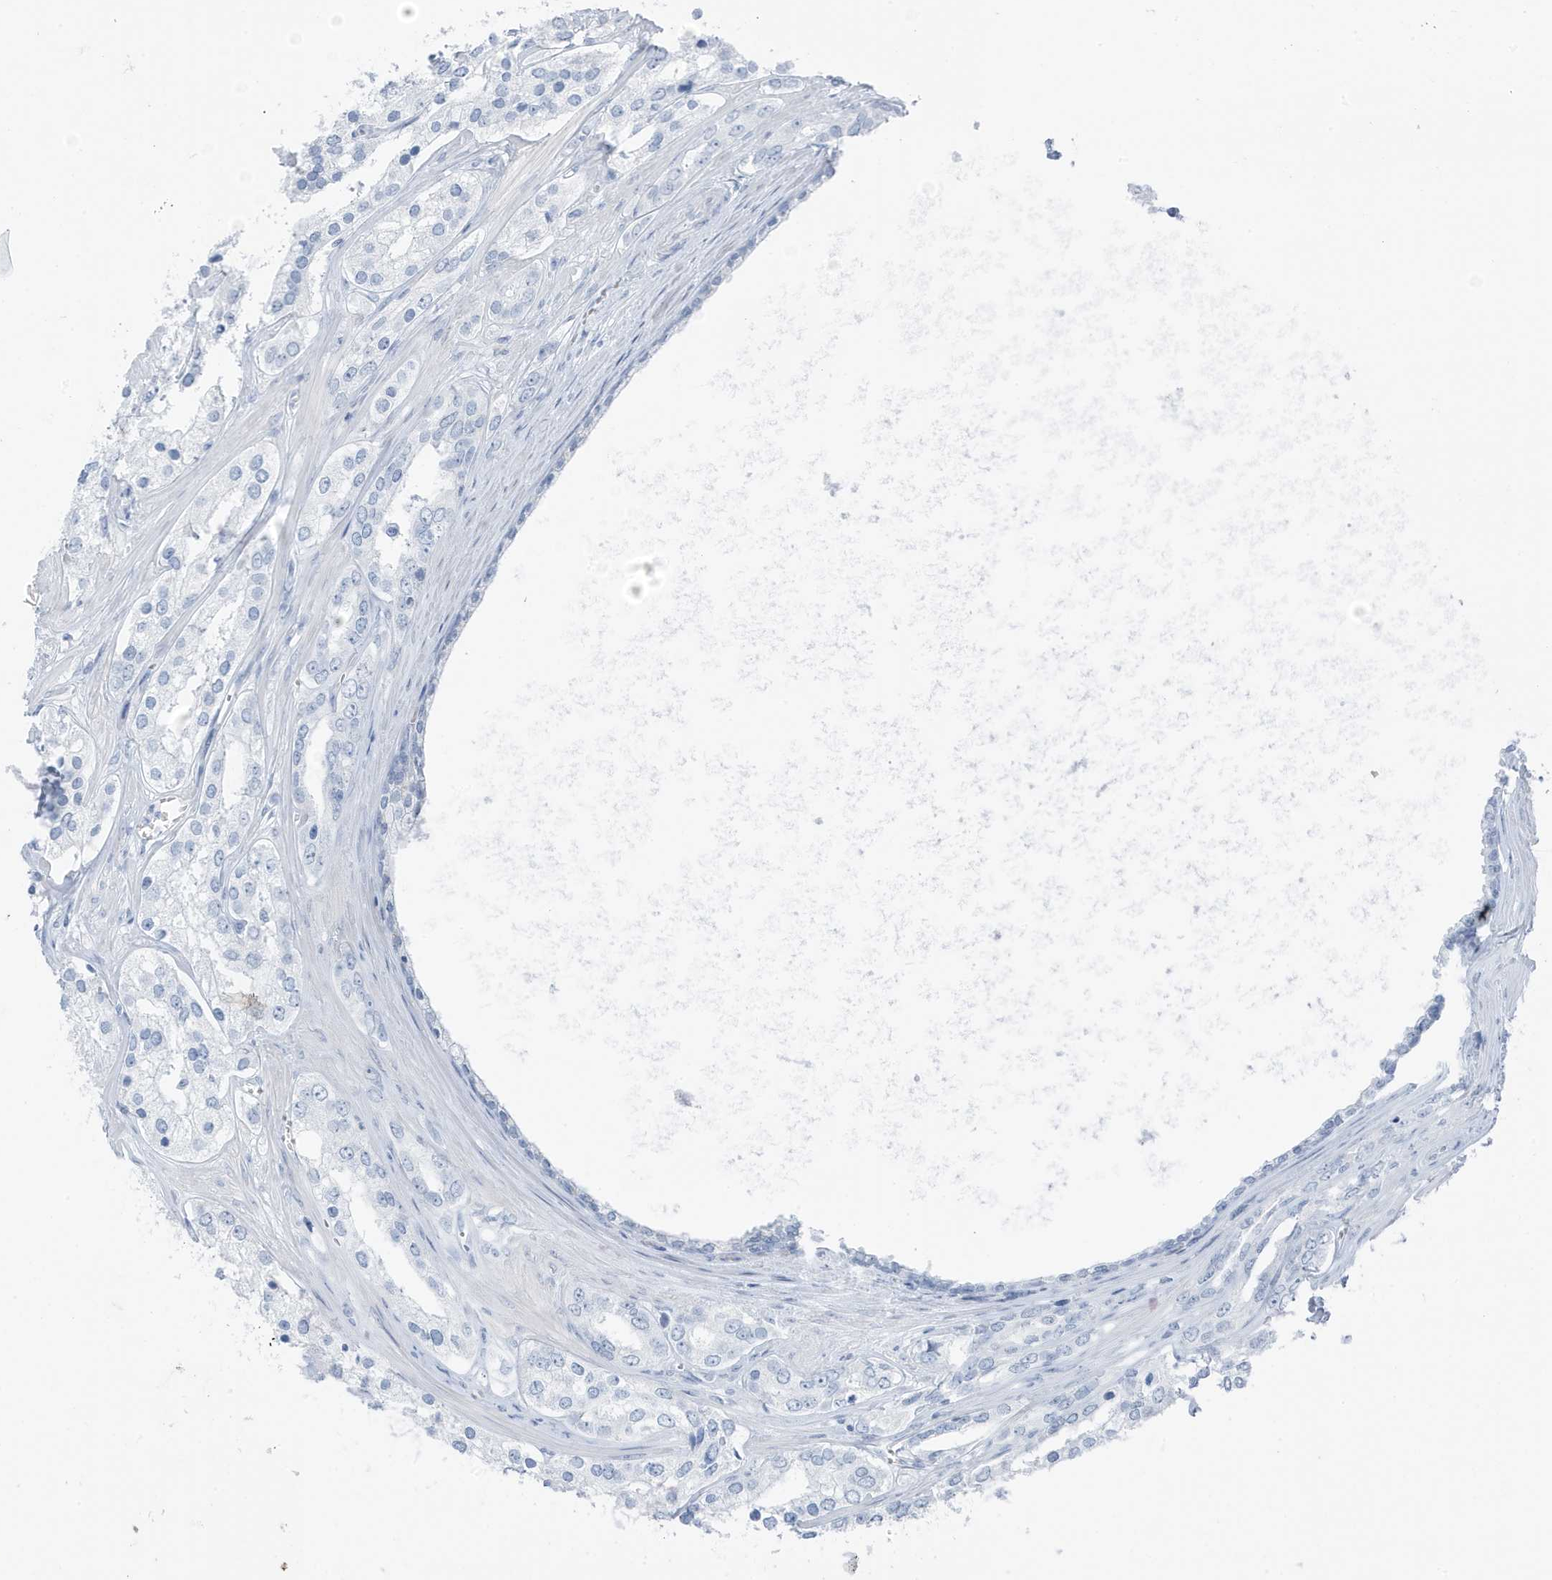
{"staining": {"intensity": "negative", "quantity": "none", "location": "none"}, "tissue": "prostate cancer", "cell_type": "Tumor cells", "image_type": "cancer", "snomed": [{"axis": "morphology", "description": "Adenocarcinoma, High grade"}, {"axis": "topography", "description": "Prostate"}], "caption": "This is an immunohistochemistry (IHC) micrograph of human prostate cancer (adenocarcinoma (high-grade)). There is no staining in tumor cells.", "gene": "ZFP64", "patient": {"sex": "male", "age": 66}}